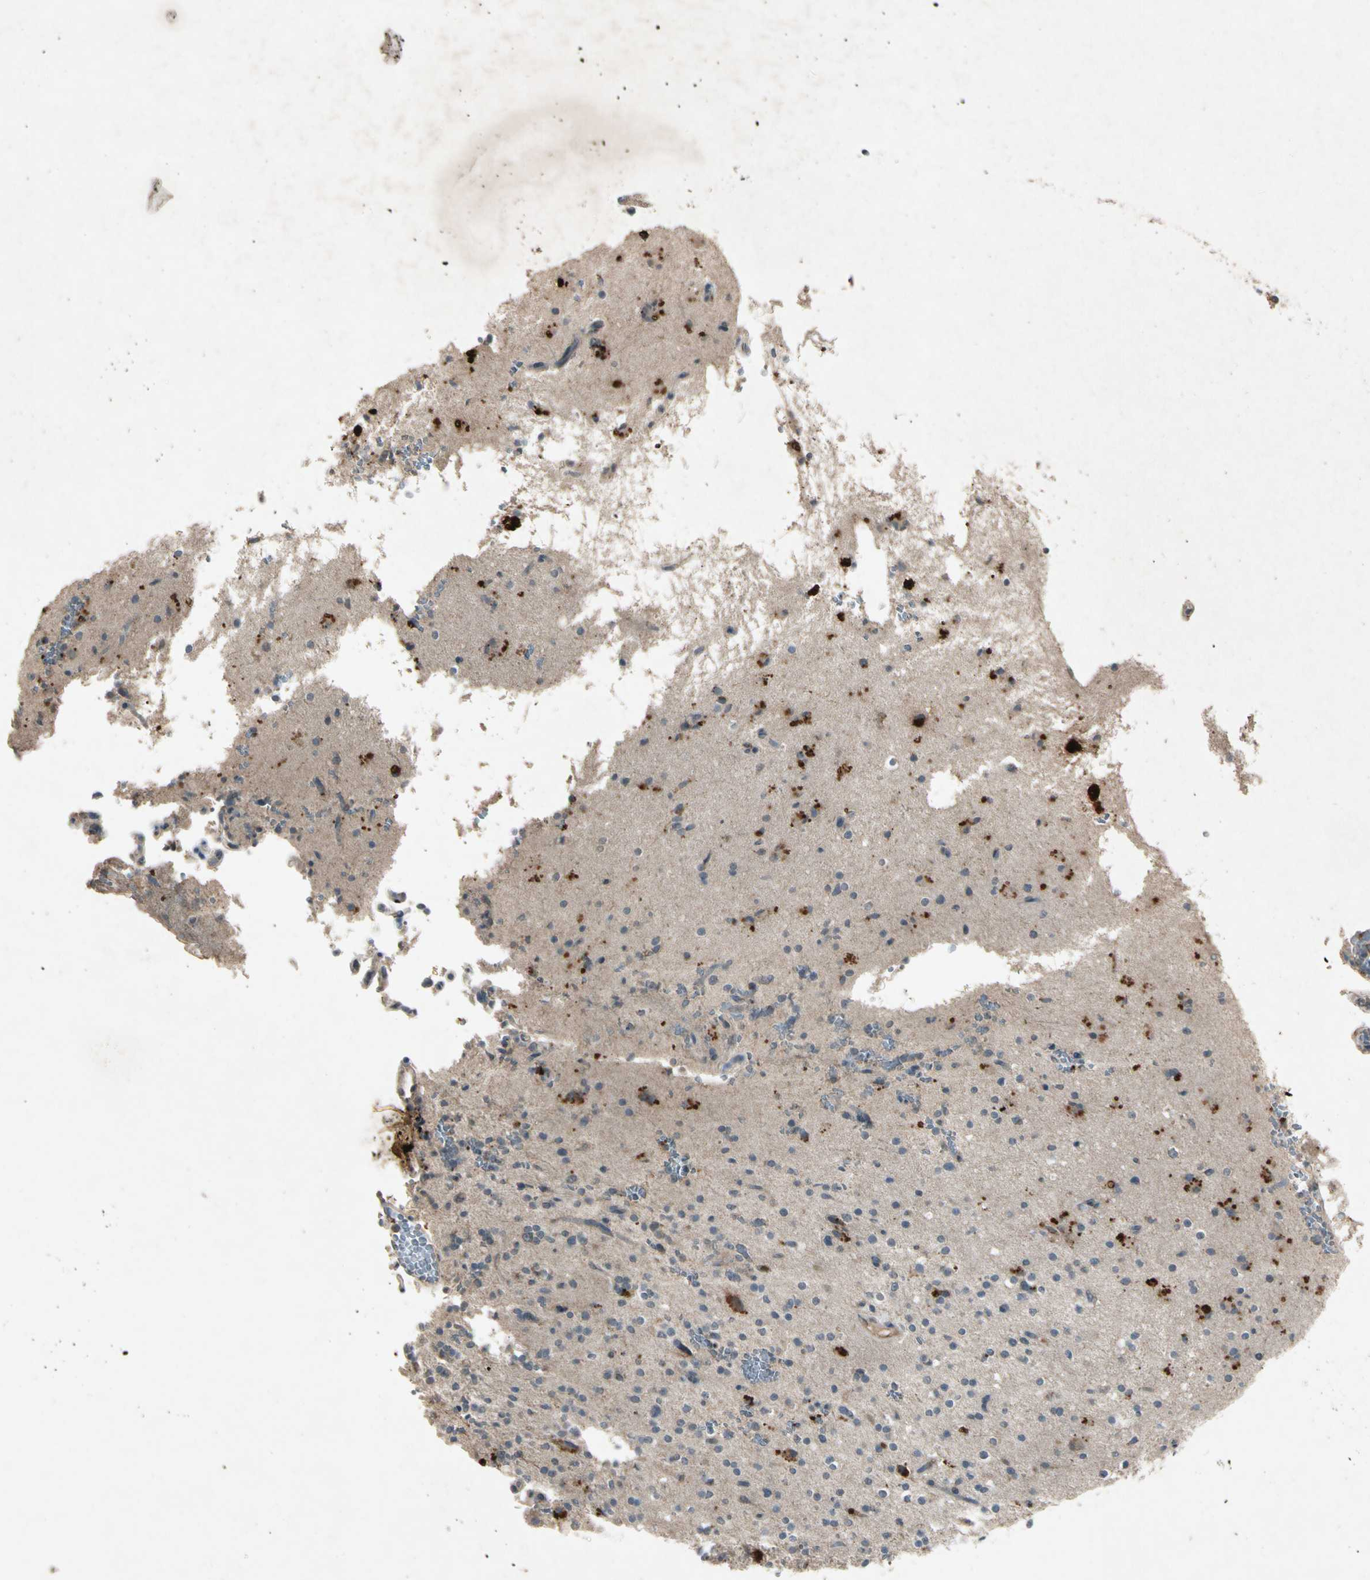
{"staining": {"intensity": "weak", "quantity": "<25%", "location": "cytoplasmic/membranous"}, "tissue": "glioma", "cell_type": "Tumor cells", "image_type": "cancer", "snomed": [{"axis": "morphology", "description": "Glioma, malignant, High grade"}, {"axis": "topography", "description": "Brain"}], "caption": "The IHC image has no significant expression in tumor cells of malignant glioma (high-grade) tissue.", "gene": "GPLD1", "patient": {"sex": "male", "age": 47}}